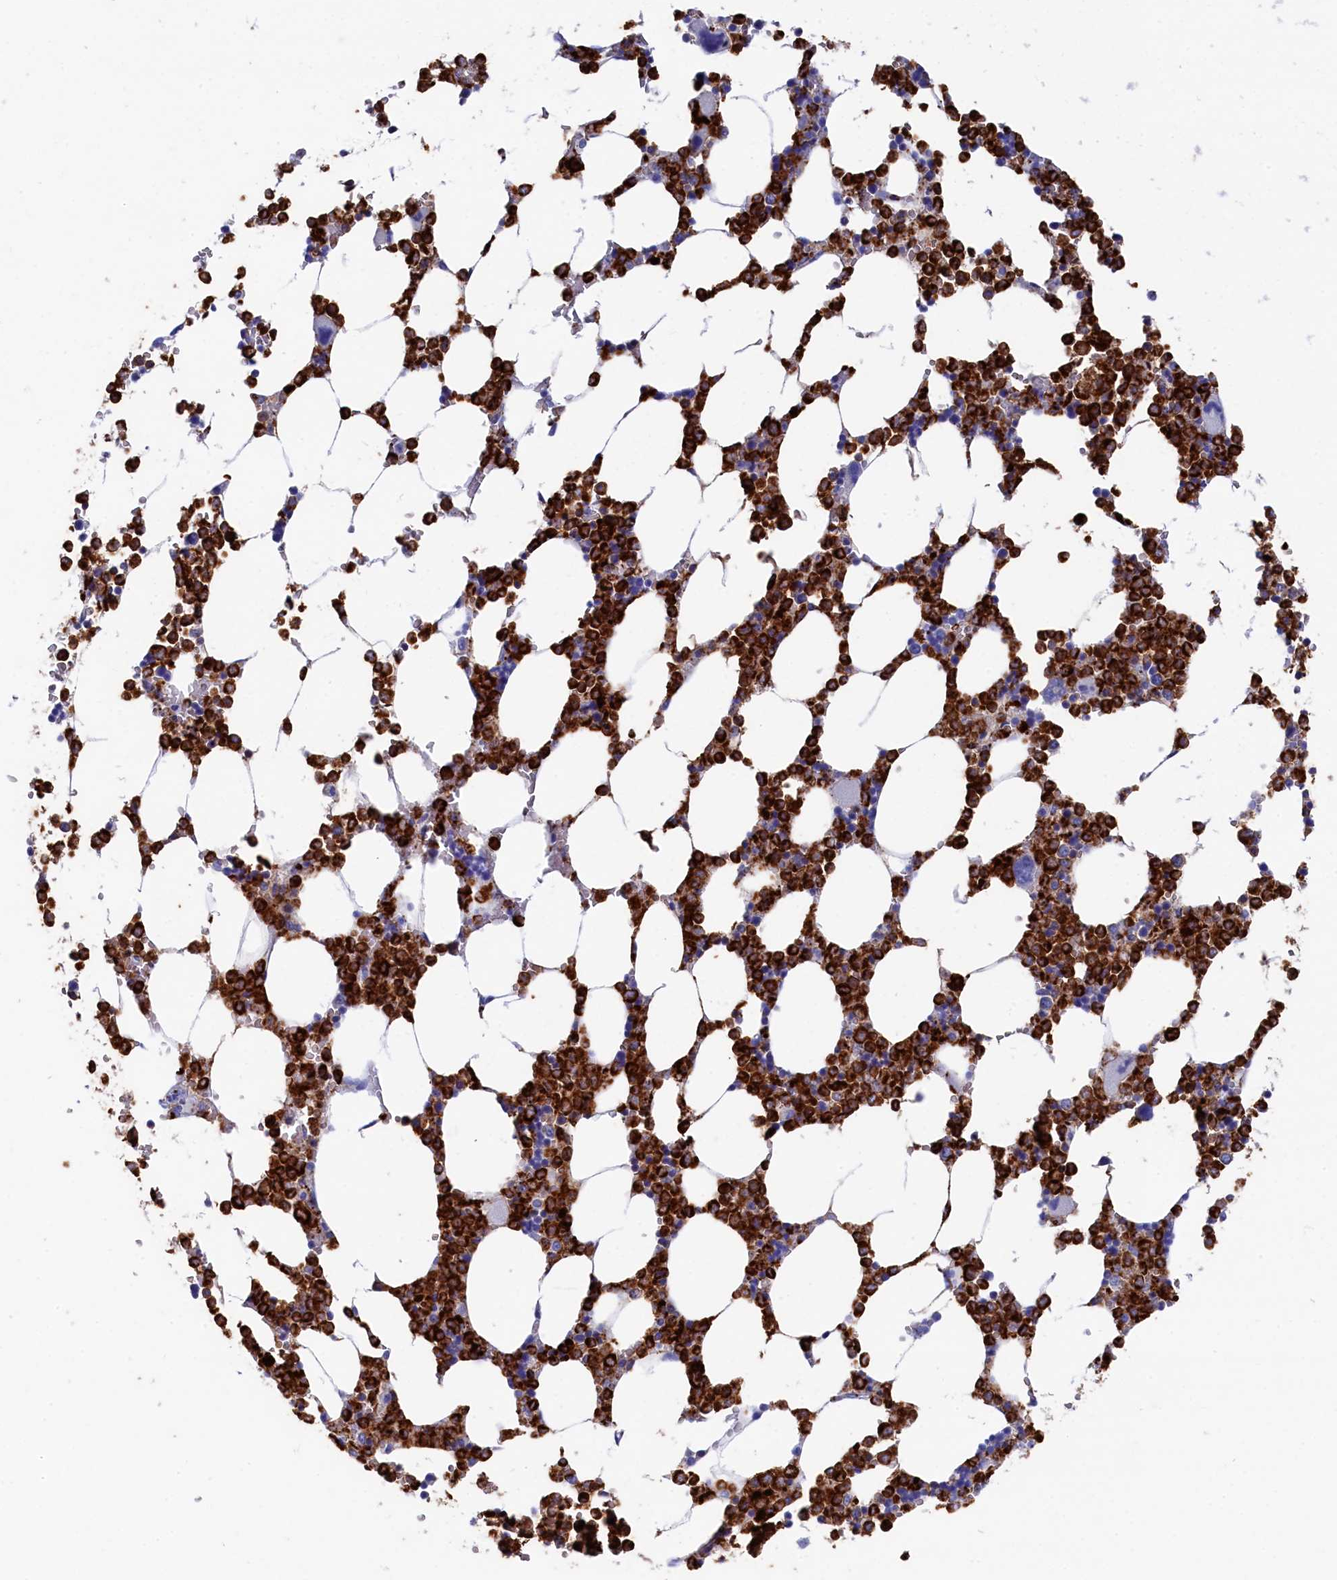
{"staining": {"intensity": "strong", "quantity": ">75%", "location": "cytoplasmic/membranous"}, "tissue": "bone marrow", "cell_type": "Hematopoietic cells", "image_type": "normal", "snomed": [{"axis": "morphology", "description": "Normal tissue, NOS"}, {"axis": "topography", "description": "Bone marrow"}], "caption": "Protein staining of unremarkable bone marrow exhibits strong cytoplasmic/membranous expression in approximately >75% of hematopoietic cells.", "gene": "PLAC8", "patient": {"sex": "male", "age": 64}}